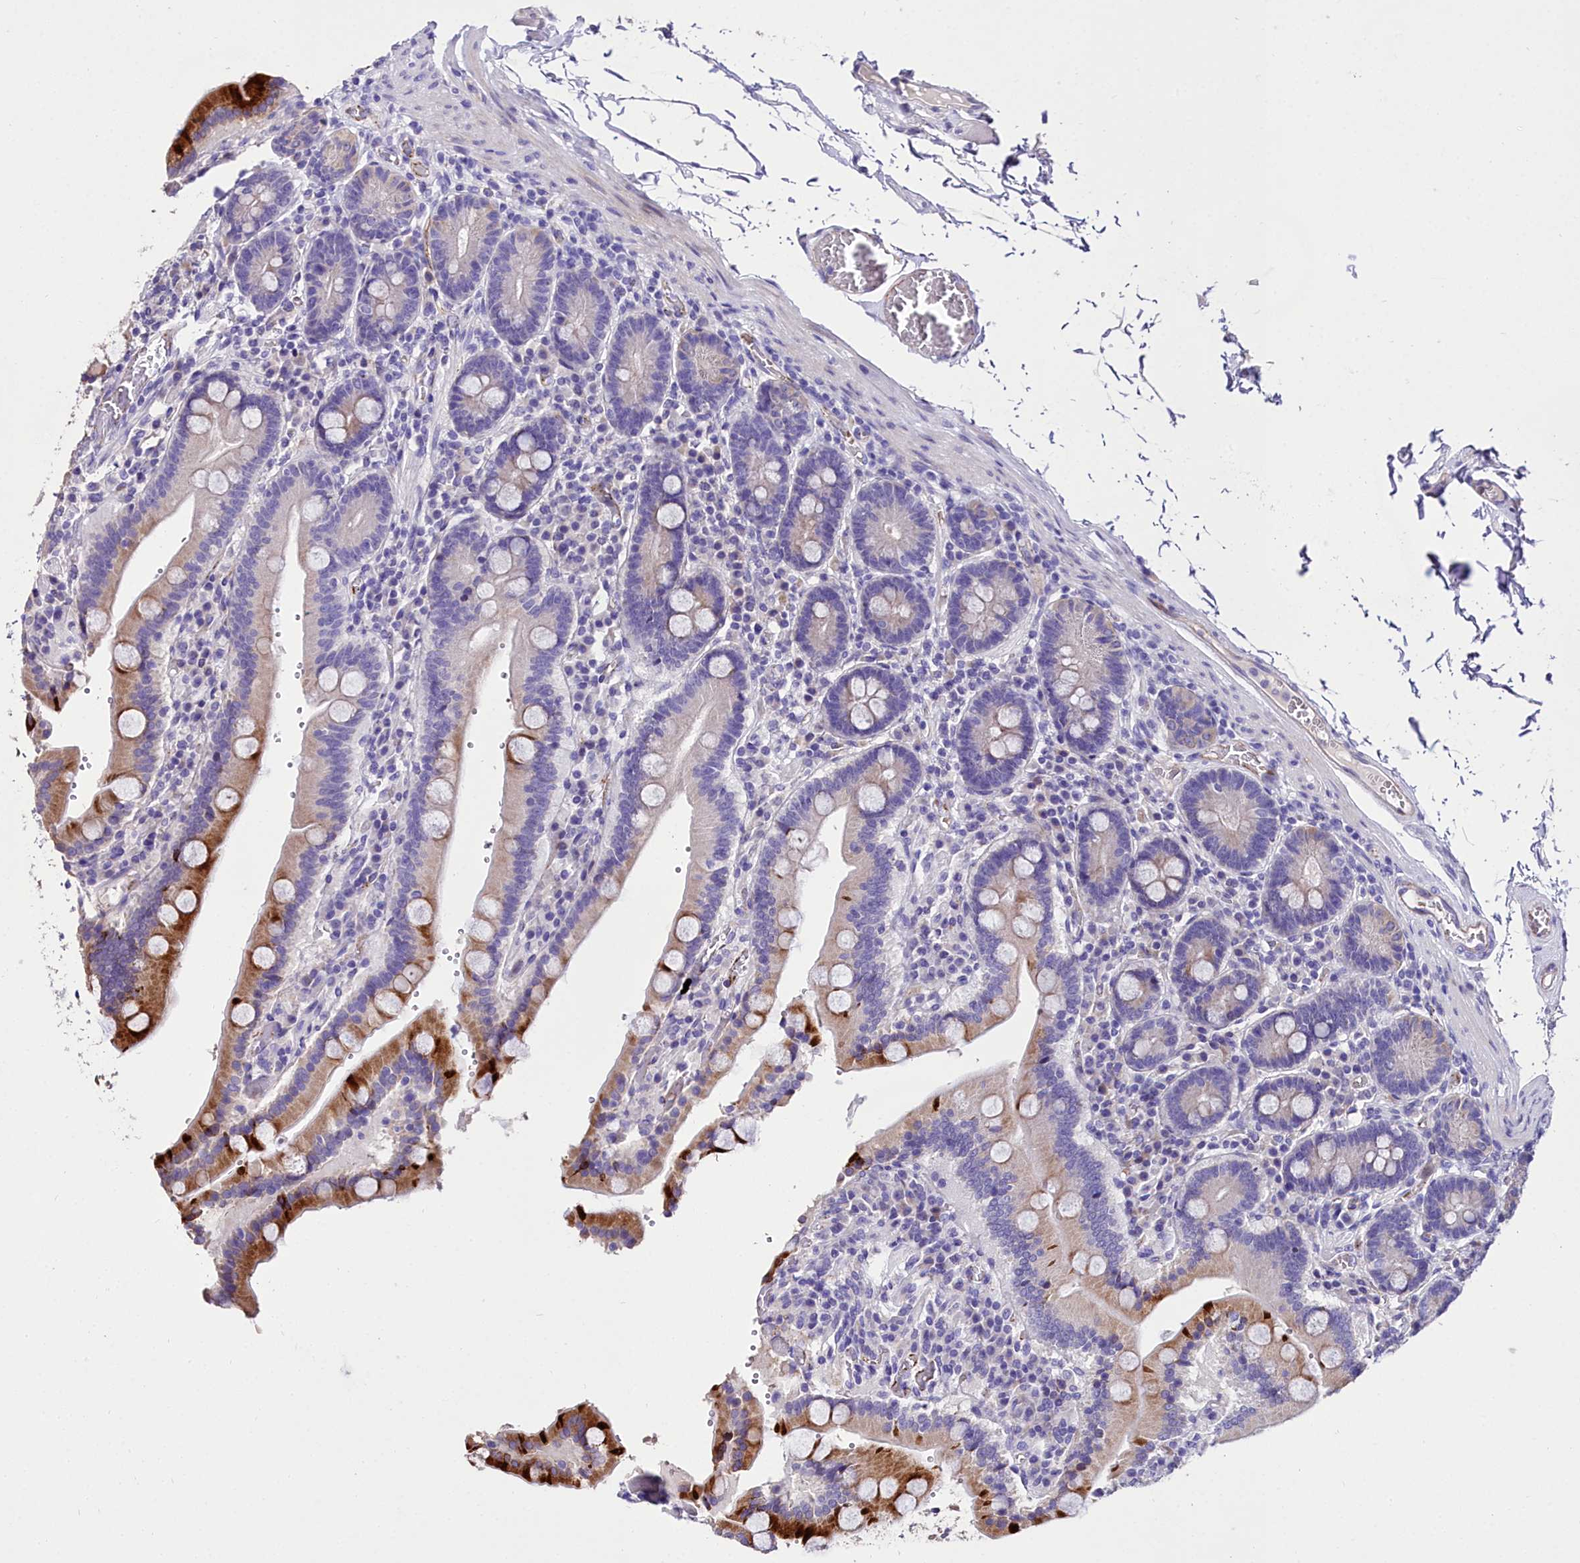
{"staining": {"intensity": "strong", "quantity": "<25%", "location": "cytoplasmic/membranous"}, "tissue": "duodenum", "cell_type": "Glandular cells", "image_type": "normal", "snomed": [{"axis": "morphology", "description": "Normal tissue, NOS"}, {"axis": "topography", "description": "Duodenum"}], "caption": "Immunohistochemistry photomicrograph of normal duodenum stained for a protein (brown), which reveals medium levels of strong cytoplasmic/membranous positivity in about <25% of glandular cells.", "gene": "MS4A18", "patient": {"sex": "female", "age": 62}}